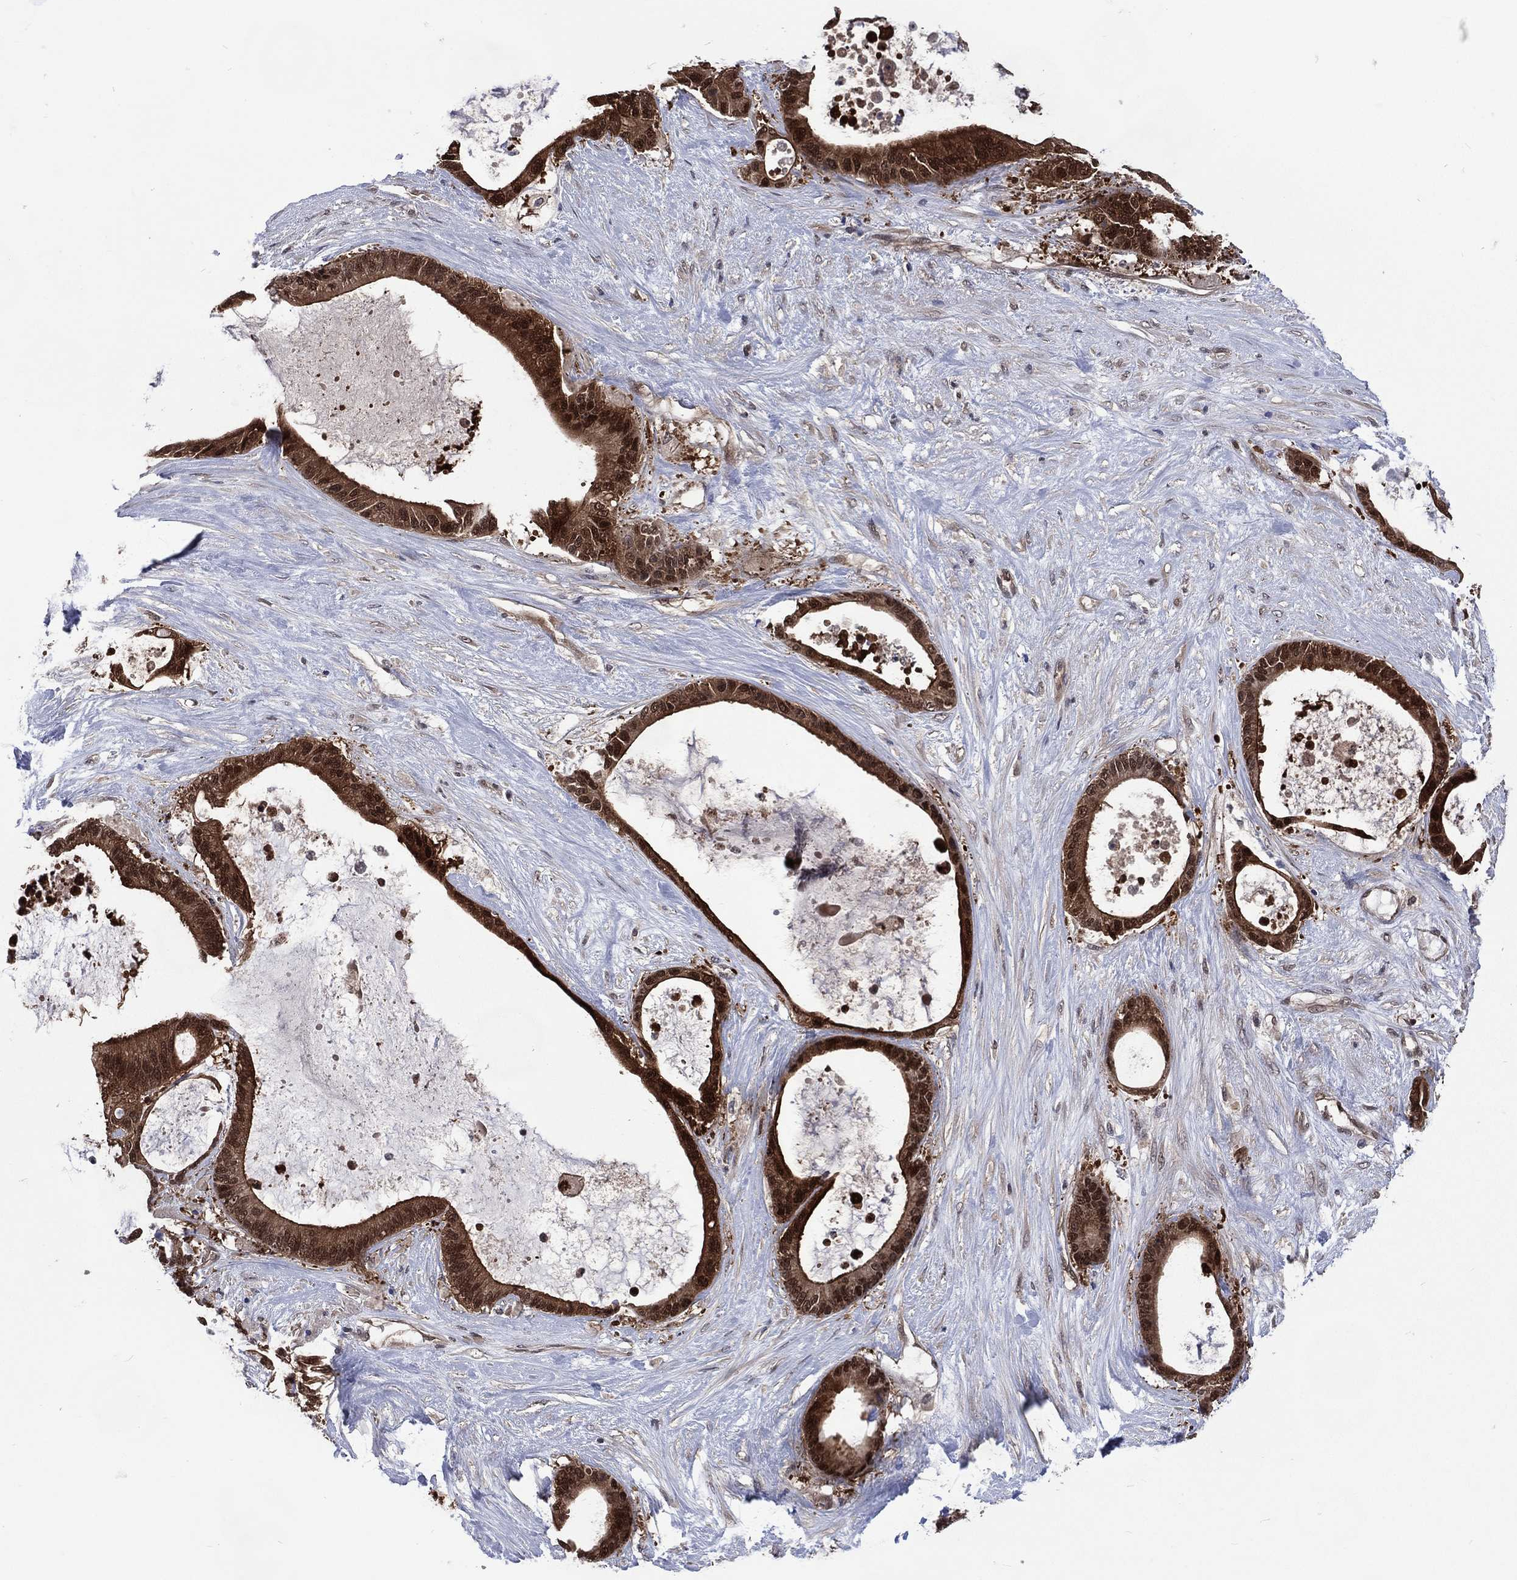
{"staining": {"intensity": "strong", "quantity": ">75%", "location": "cytoplasmic/membranous,nuclear"}, "tissue": "liver cancer", "cell_type": "Tumor cells", "image_type": "cancer", "snomed": [{"axis": "morphology", "description": "Normal tissue, NOS"}, {"axis": "morphology", "description": "Cholangiocarcinoma"}, {"axis": "topography", "description": "Liver"}, {"axis": "topography", "description": "Peripheral nerve tissue"}], "caption": "Liver cancer (cholangiocarcinoma) was stained to show a protein in brown. There is high levels of strong cytoplasmic/membranous and nuclear staining in about >75% of tumor cells. Using DAB (3,3'-diaminobenzidine) (brown) and hematoxylin (blue) stains, captured at high magnification using brightfield microscopy.", "gene": "MTAP", "patient": {"sex": "female", "age": 73}}